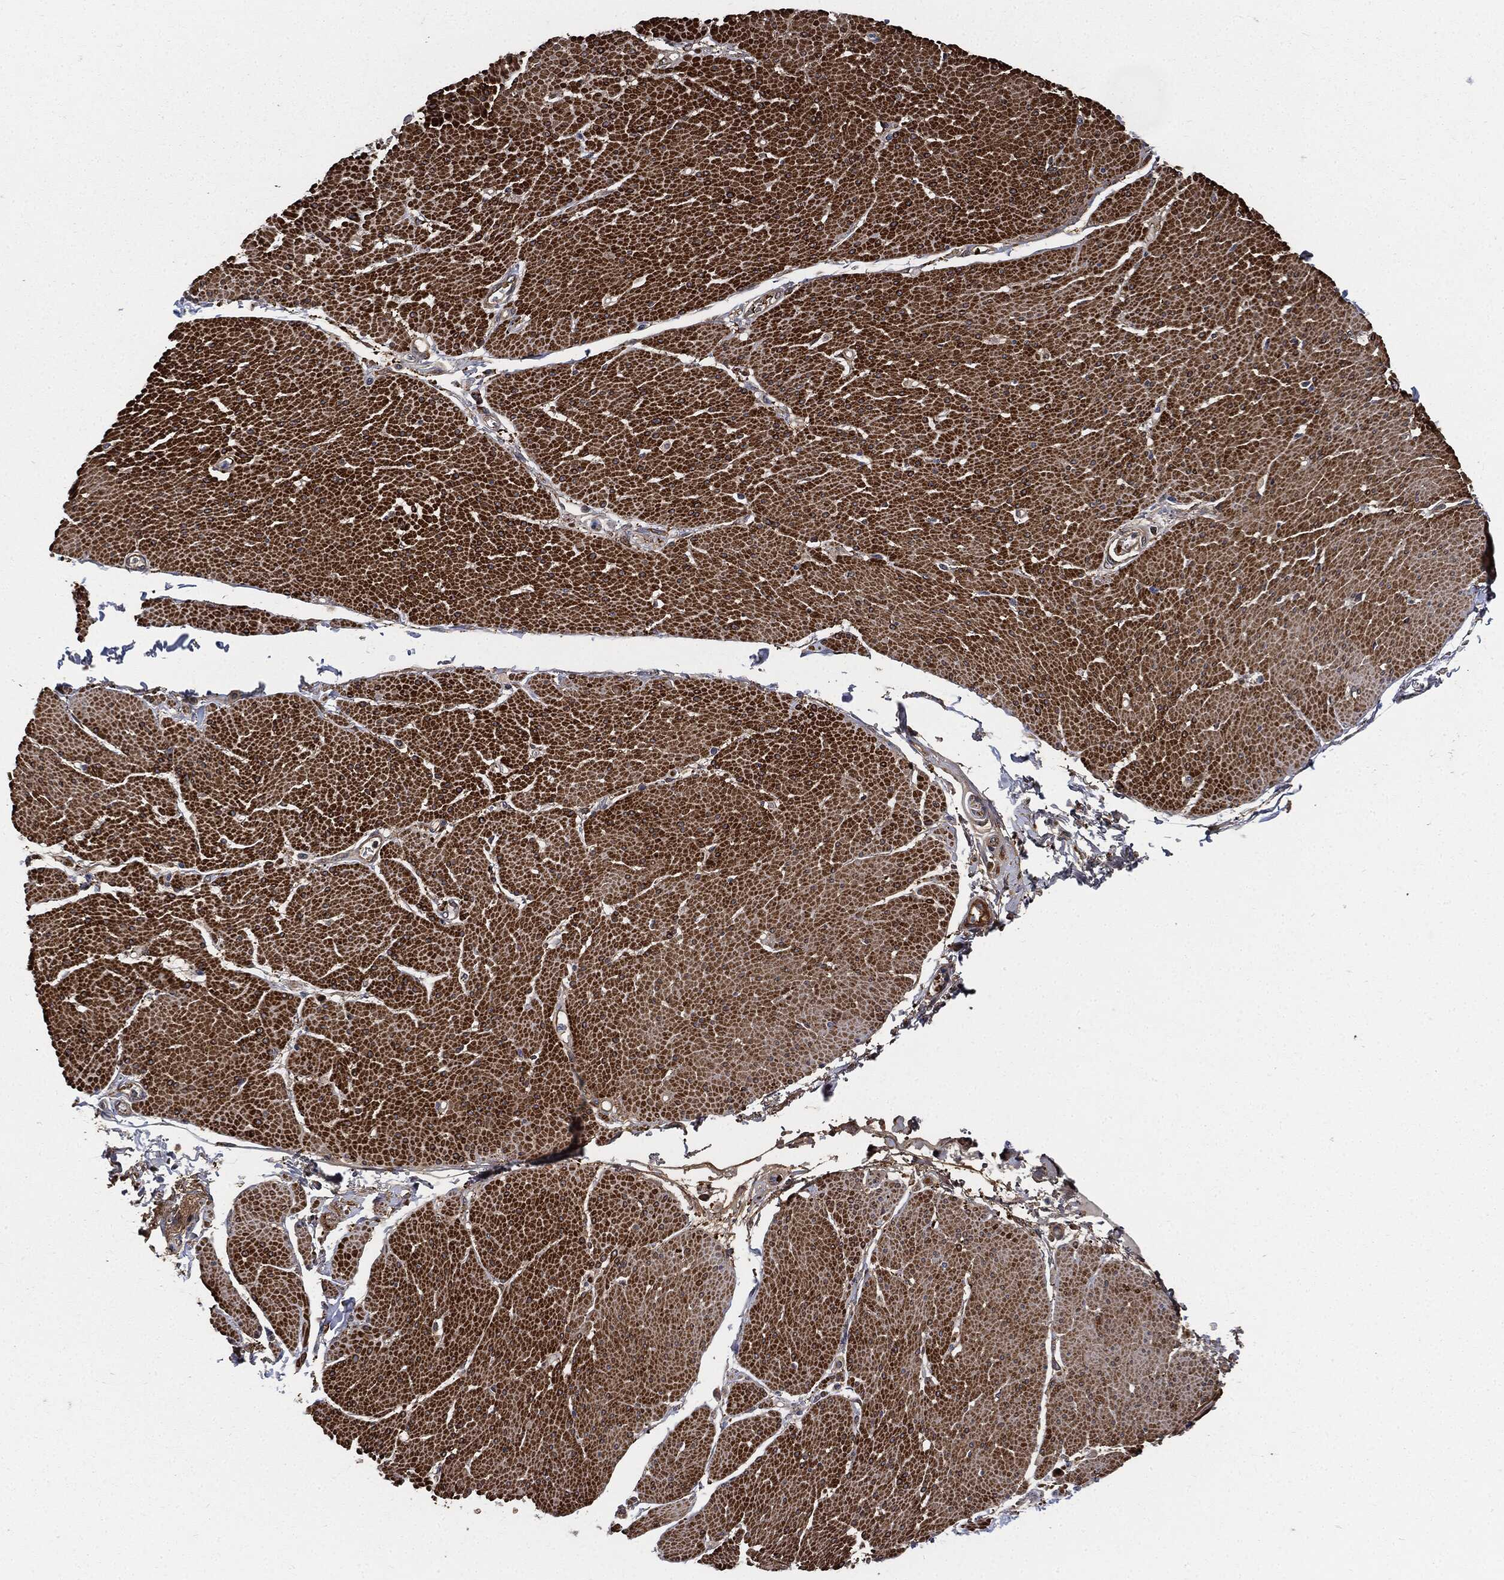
{"staining": {"intensity": "strong", "quantity": ">75%", "location": "cytoplasmic/membranous"}, "tissue": "smooth muscle", "cell_type": "Smooth muscle cells", "image_type": "normal", "snomed": [{"axis": "morphology", "description": "Normal tissue, NOS"}, {"axis": "topography", "description": "Smooth muscle"}, {"axis": "topography", "description": "Anal"}], "caption": "This is a micrograph of immunohistochemistry staining of unremarkable smooth muscle, which shows strong staining in the cytoplasmic/membranous of smooth muscle cells.", "gene": "PRDX2", "patient": {"sex": "male", "age": 83}}